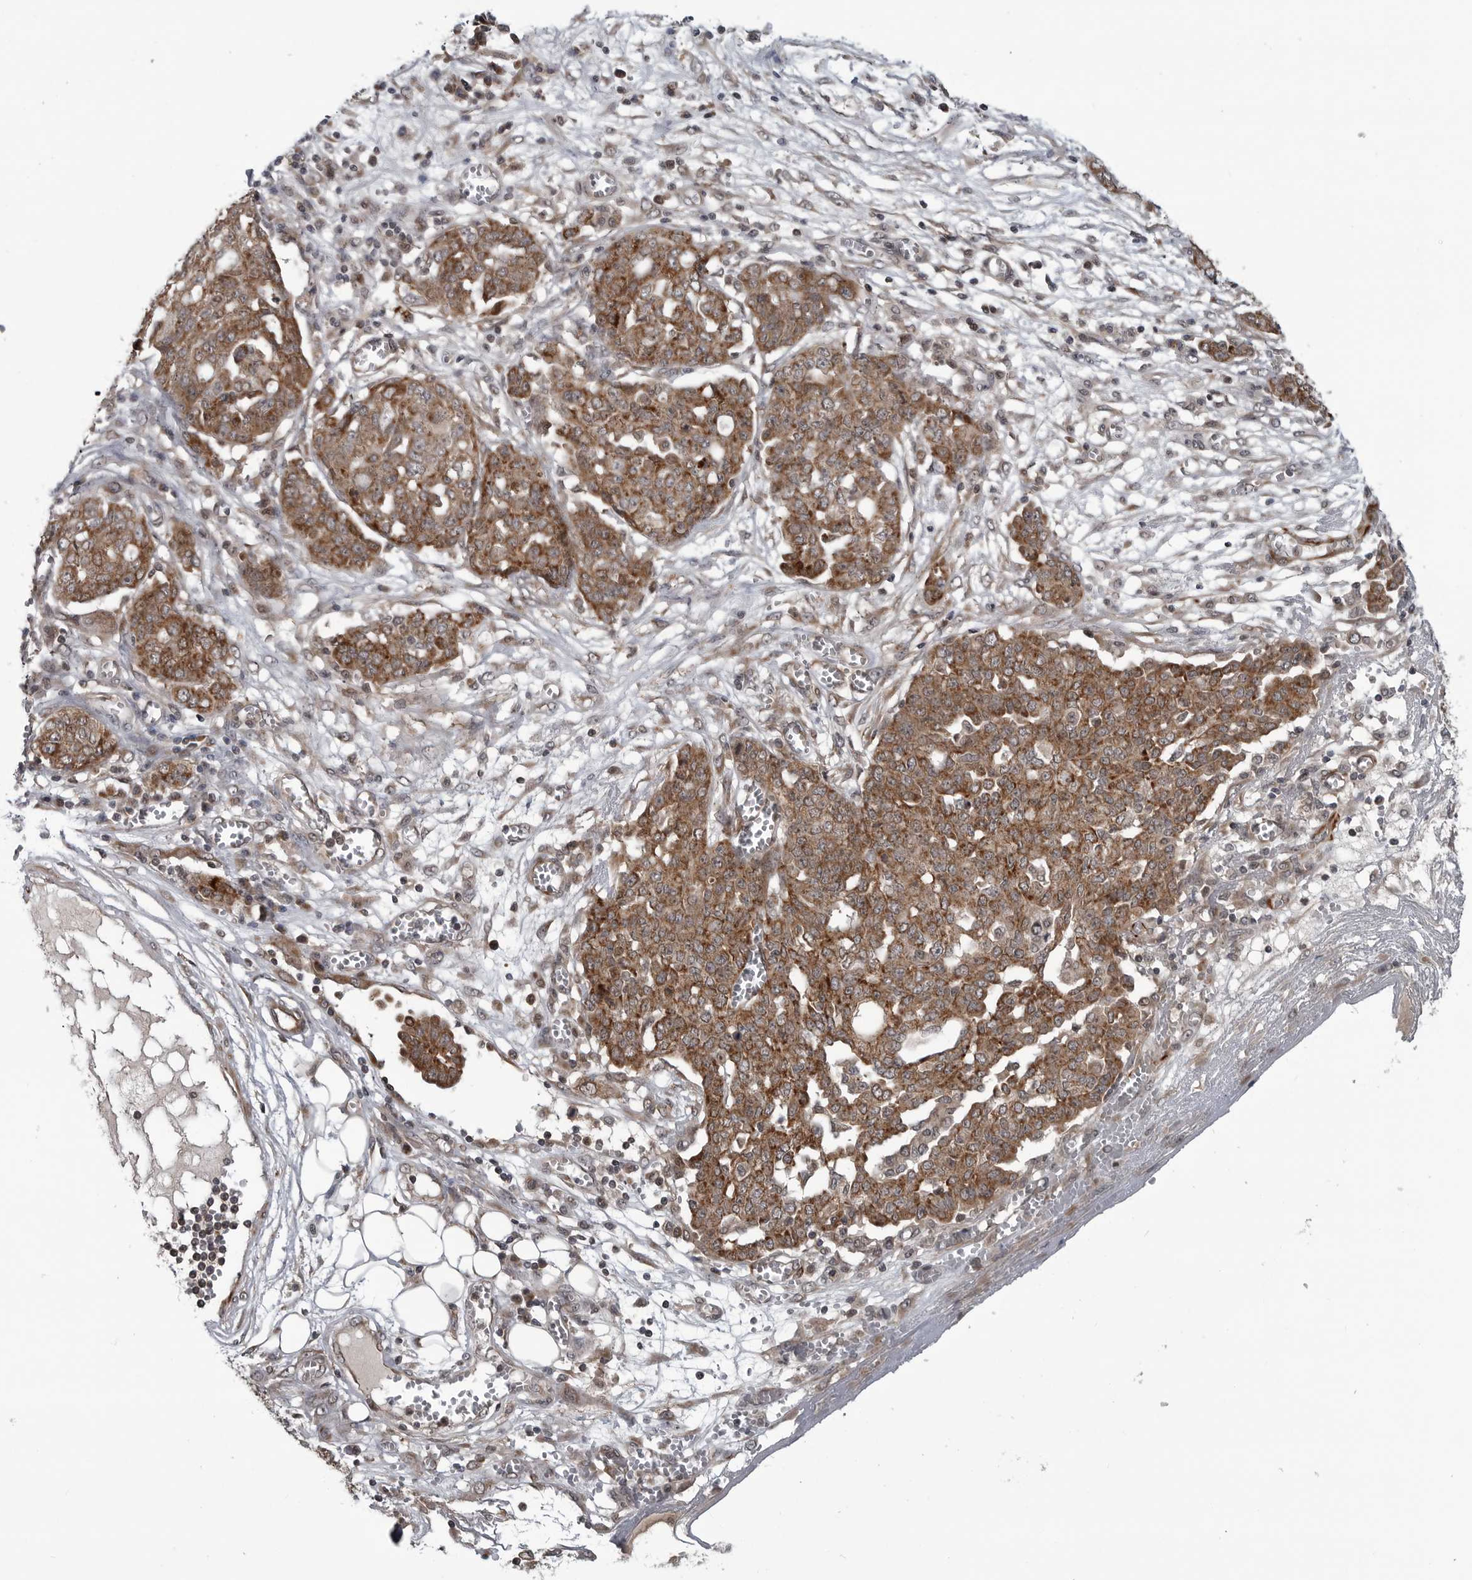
{"staining": {"intensity": "strong", "quantity": ">75%", "location": "cytoplasmic/membranous"}, "tissue": "ovarian cancer", "cell_type": "Tumor cells", "image_type": "cancer", "snomed": [{"axis": "morphology", "description": "Cystadenocarcinoma, serous, NOS"}, {"axis": "topography", "description": "Soft tissue"}, {"axis": "topography", "description": "Ovary"}], "caption": "Tumor cells show high levels of strong cytoplasmic/membranous positivity in approximately >75% of cells in human serous cystadenocarcinoma (ovarian).", "gene": "FAAP100", "patient": {"sex": "female", "age": 57}}